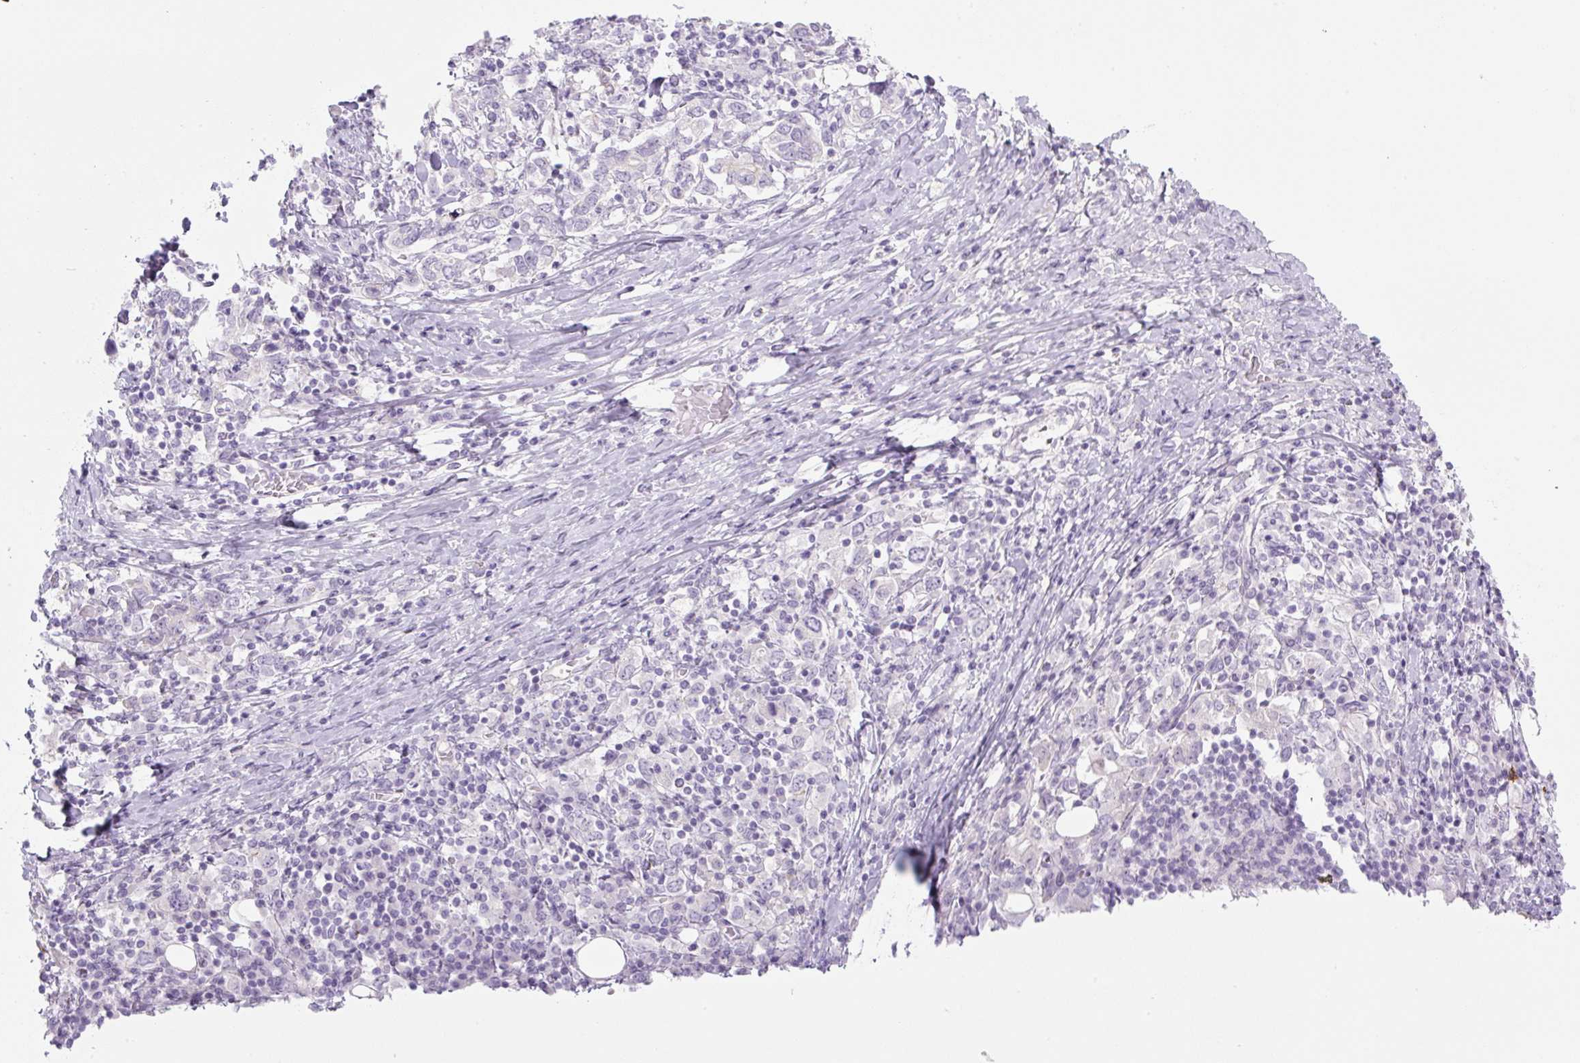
{"staining": {"intensity": "negative", "quantity": "none", "location": "none"}, "tissue": "stomach cancer", "cell_type": "Tumor cells", "image_type": "cancer", "snomed": [{"axis": "morphology", "description": "Adenocarcinoma, NOS"}, {"axis": "topography", "description": "Stomach, upper"}, {"axis": "topography", "description": "Stomach"}], "caption": "Protein analysis of stomach cancer demonstrates no significant staining in tumor cells.", "gene": "PRM1", "patient": {"sex": "male", "age": 62}}